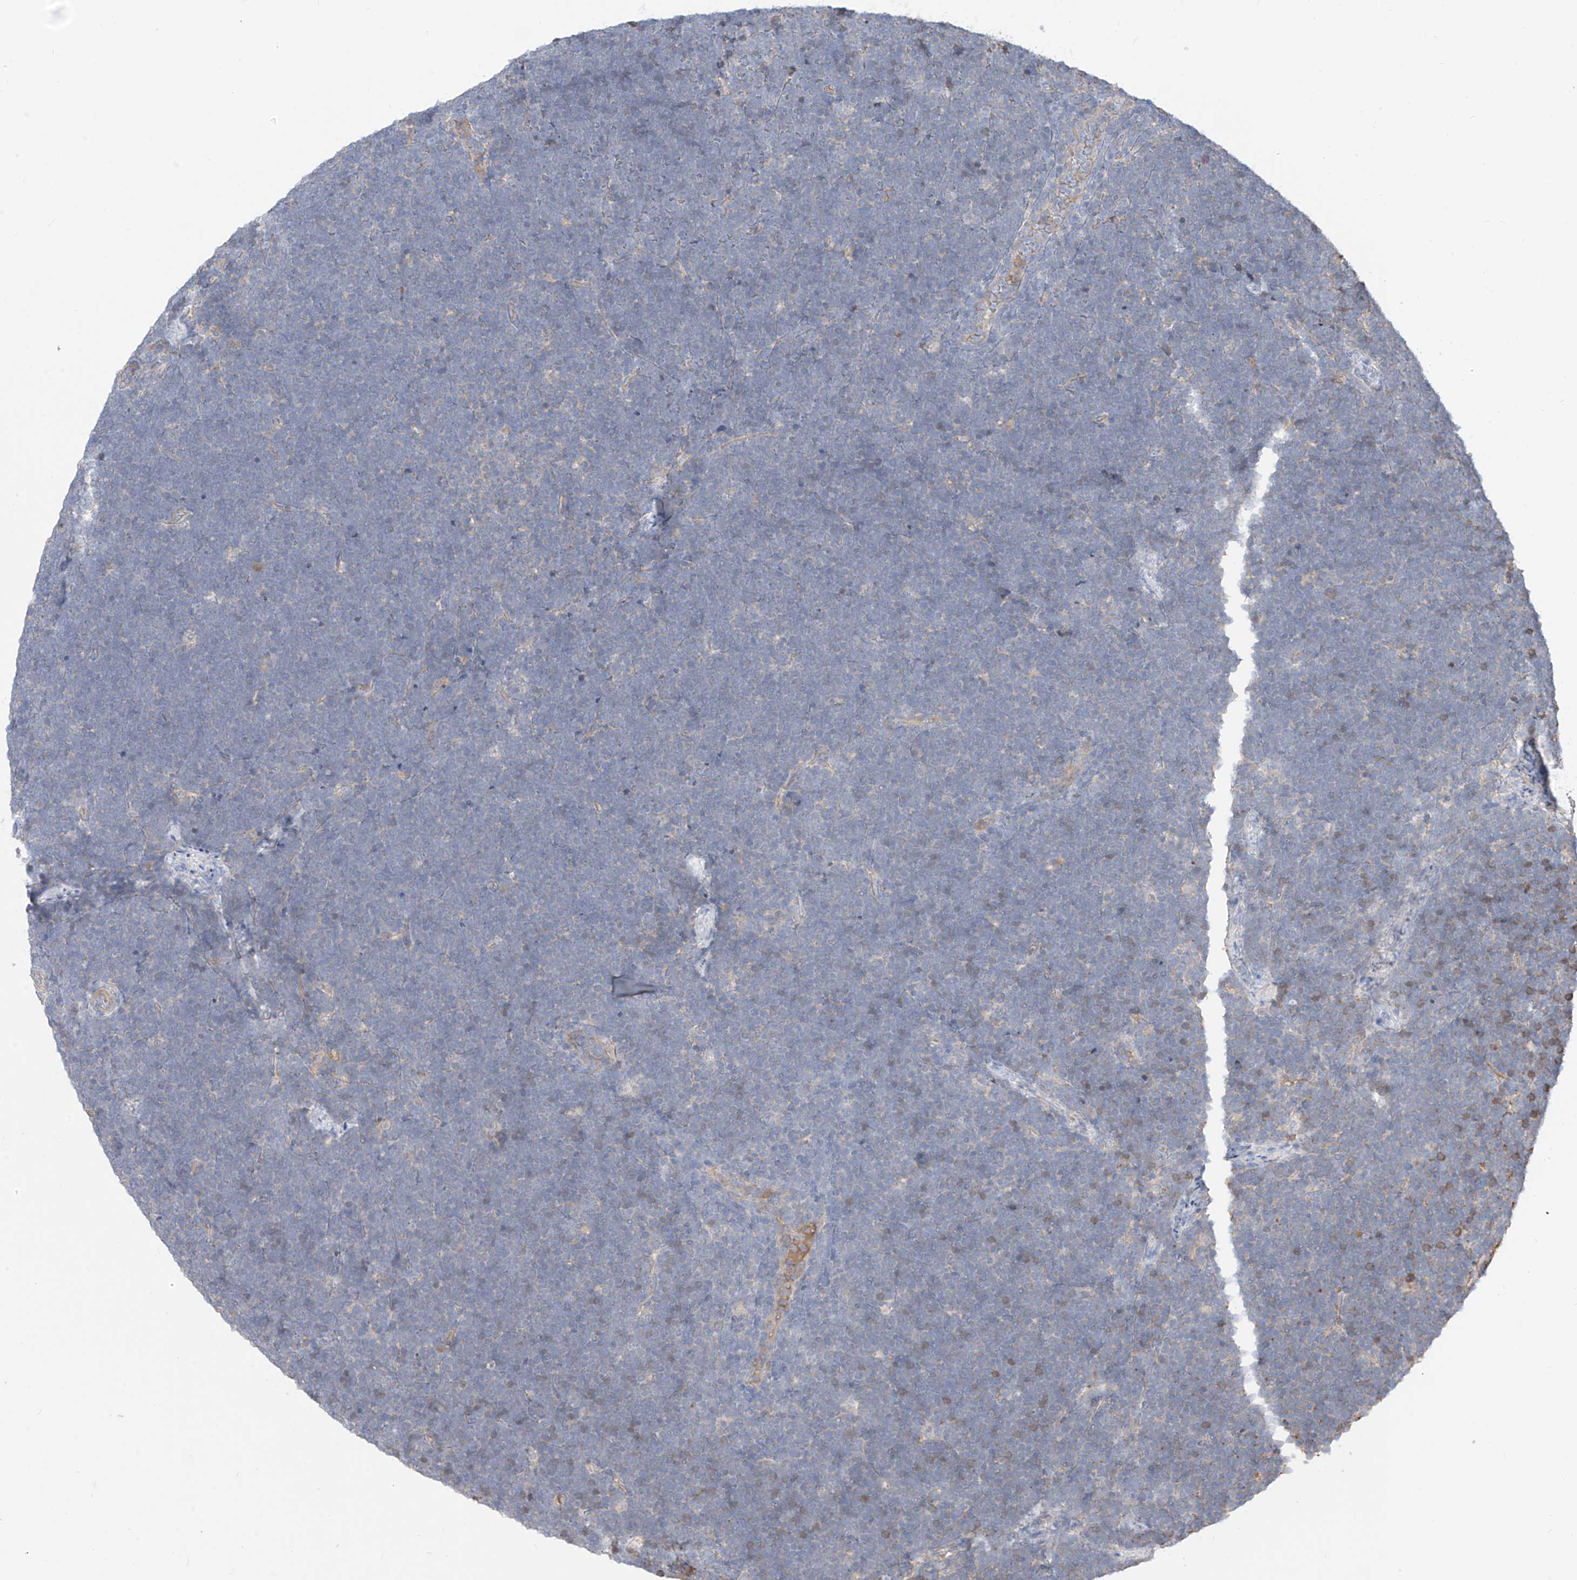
{"staining": {"intensity": "negative", "quantity": "none", "location": "none"}, "tissue": "lymphoma", "cell_type": "Tumor cells", "image_type": "cancer", "snomed": [{"axis": "morphology", "description": "Malignant lymphoma, non-Hodgkin's type, High grade"}, {"axis": "topography", "description": "Lymph node"}], "caption": "This image is of lymphoma stained with immunohistochemistry (IHC) to label a protein in brown with the nuclei are counter-stained blue. There is no expression in tumor cells.", "gene": "CACNA2D4", "patient": {"sex": "male", "age": 13}}